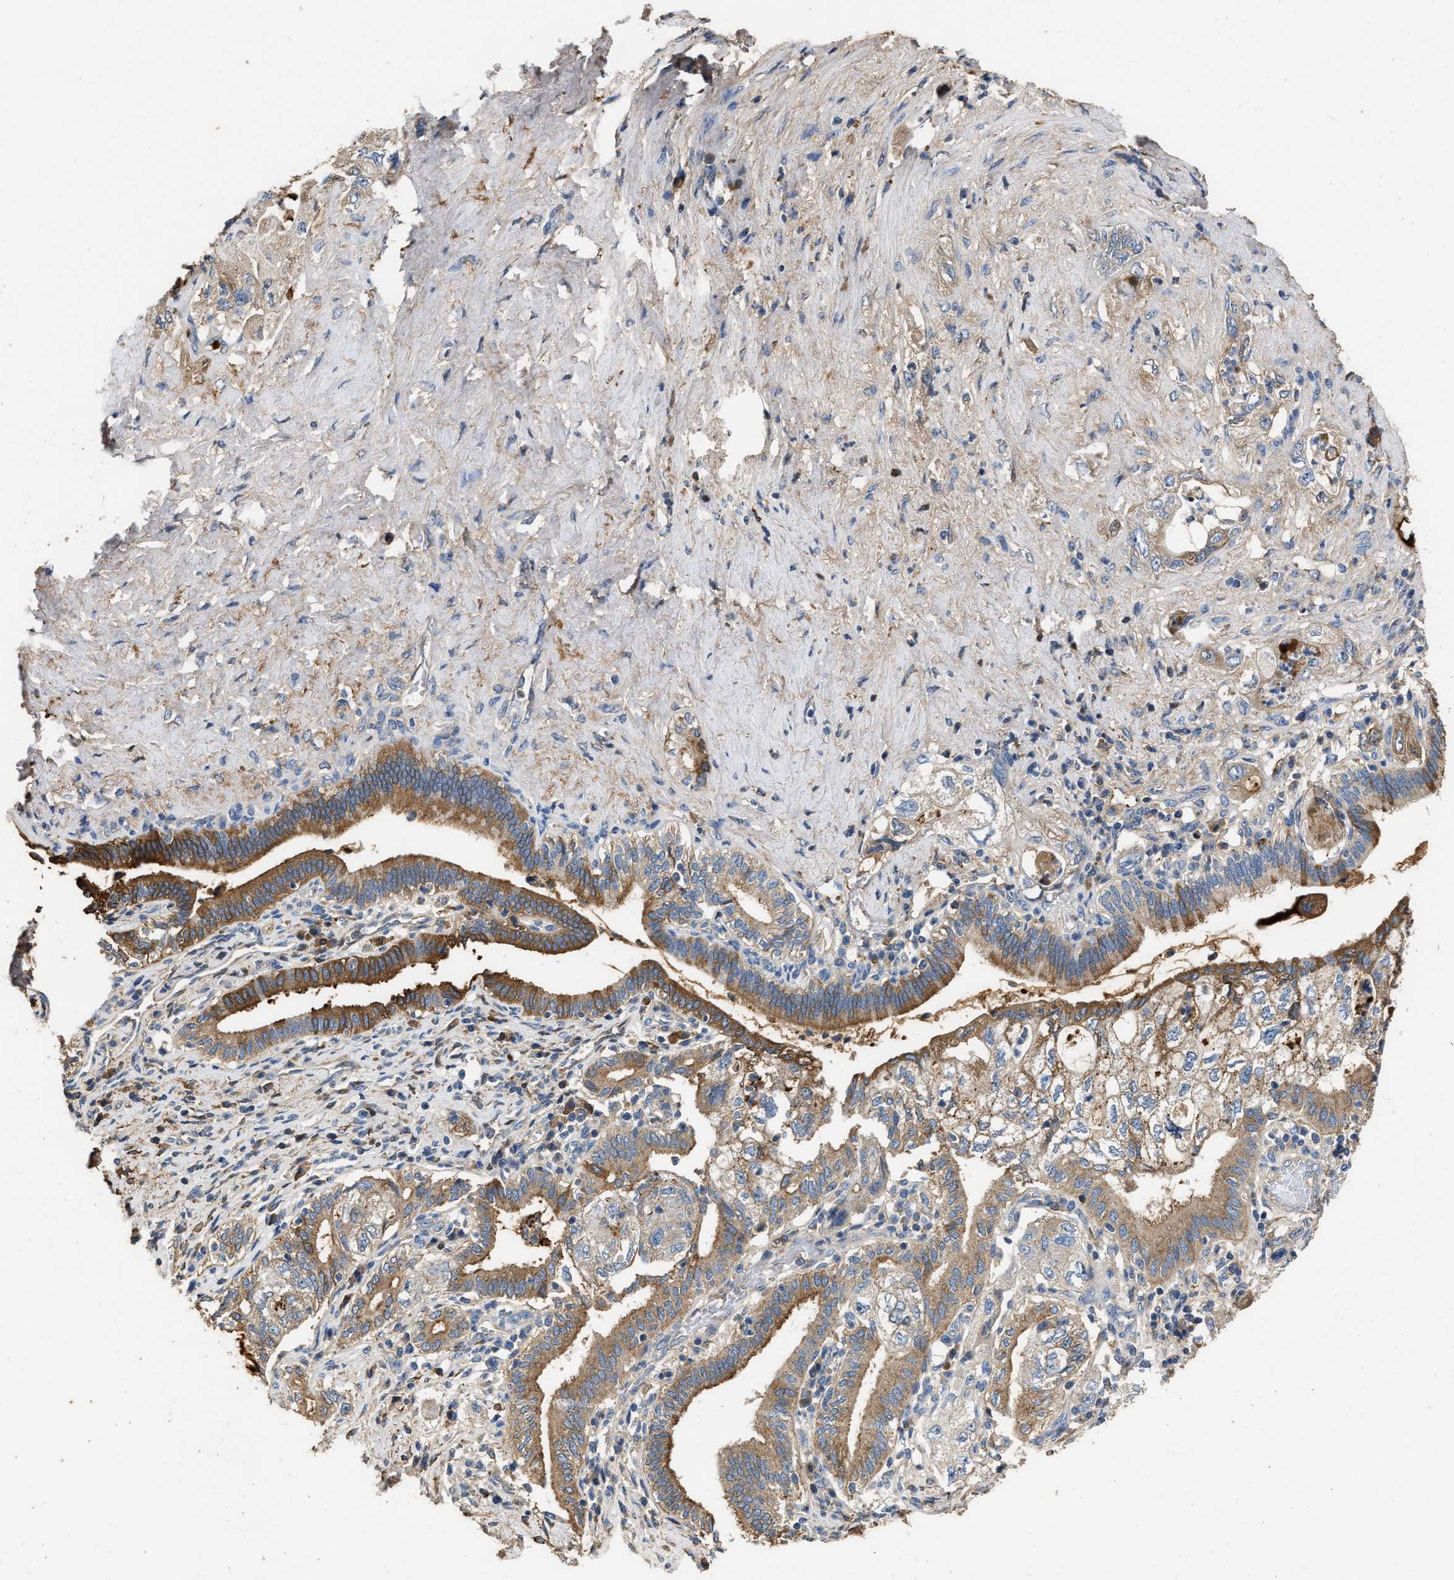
{"staining": {"intensity": "moderate", "quantity": ">75%", "location": "cytoplasmic/membranous"}, "tissue": "pancreatic cancer", "cell_type": "Tumor cells", "image_type": "cancer", "snomed": [{"axis": "morphology", "description": "Adenocarcinoma, NOS"}, {"axis": "topography", "description": "Pancreas"}], "caption": "Pancreatic cancer (adenocarcinoma) stained with a brown dye demonstrates moderate cytoplasmic/membranous positive staining in approximately >75% of tumor cells.", "gene": "C3", "patient": {"sex": "female", "age": 73}}